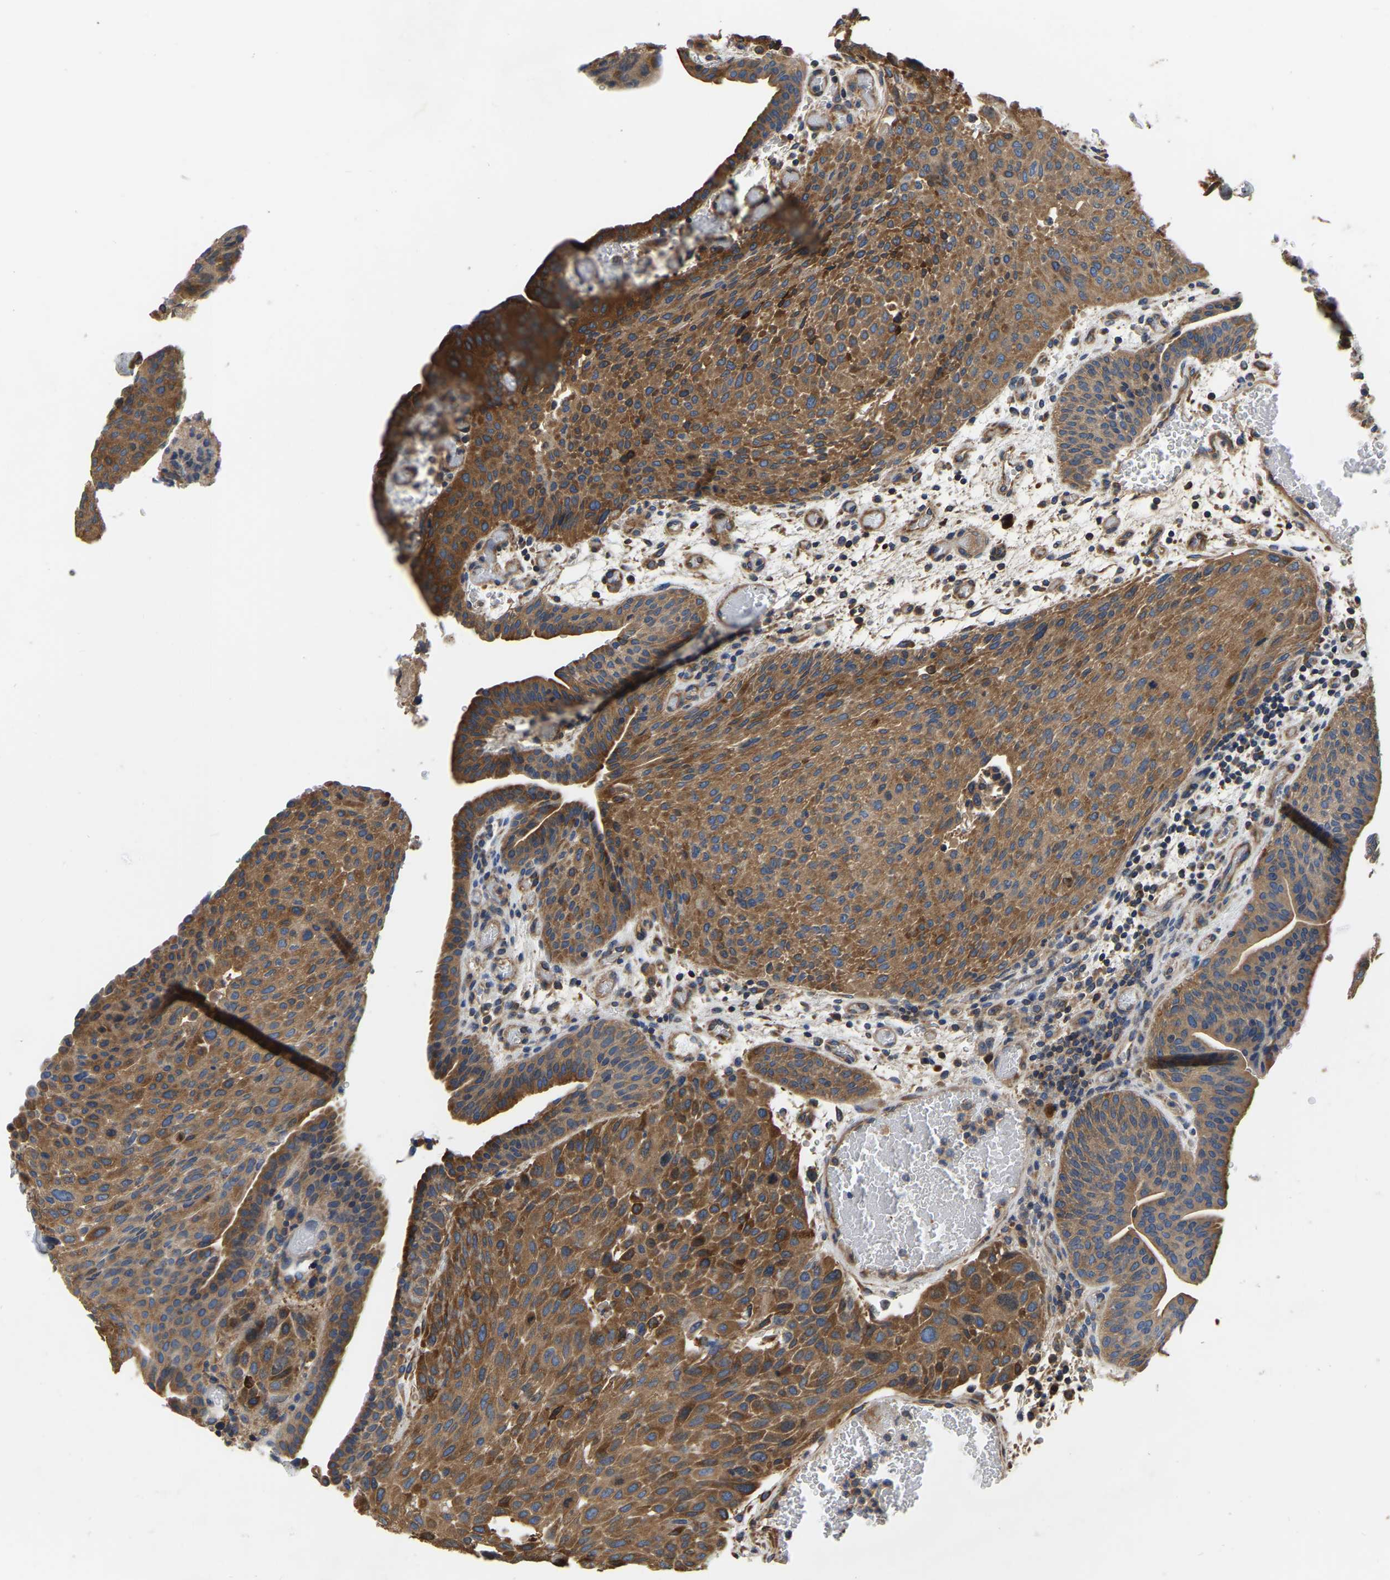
{"staining": {"intensity": "moderate", "quantity": ">75%", "location": "cytoplasmic/membranous"}, "tissue": "urothelial cancer", "cell_type": "Tumor cells", "image_type": "cancer", "snomed": [{"axis": "morphology", "description": "Urothelial carcinoma, Low grade"}, {"axis": "morphology", "description": "Urothelial carcinoma, High grade"}, {"axis": "topography", "description": "Urinary bladder"}], "caption": "Protein staining of urothelial cancer tissue displays moderate cytoplasmic/membranous expression in about >75% of tumor cells.", "gene": "GARS1", "patient": {"sex": "male", "age": 35}}